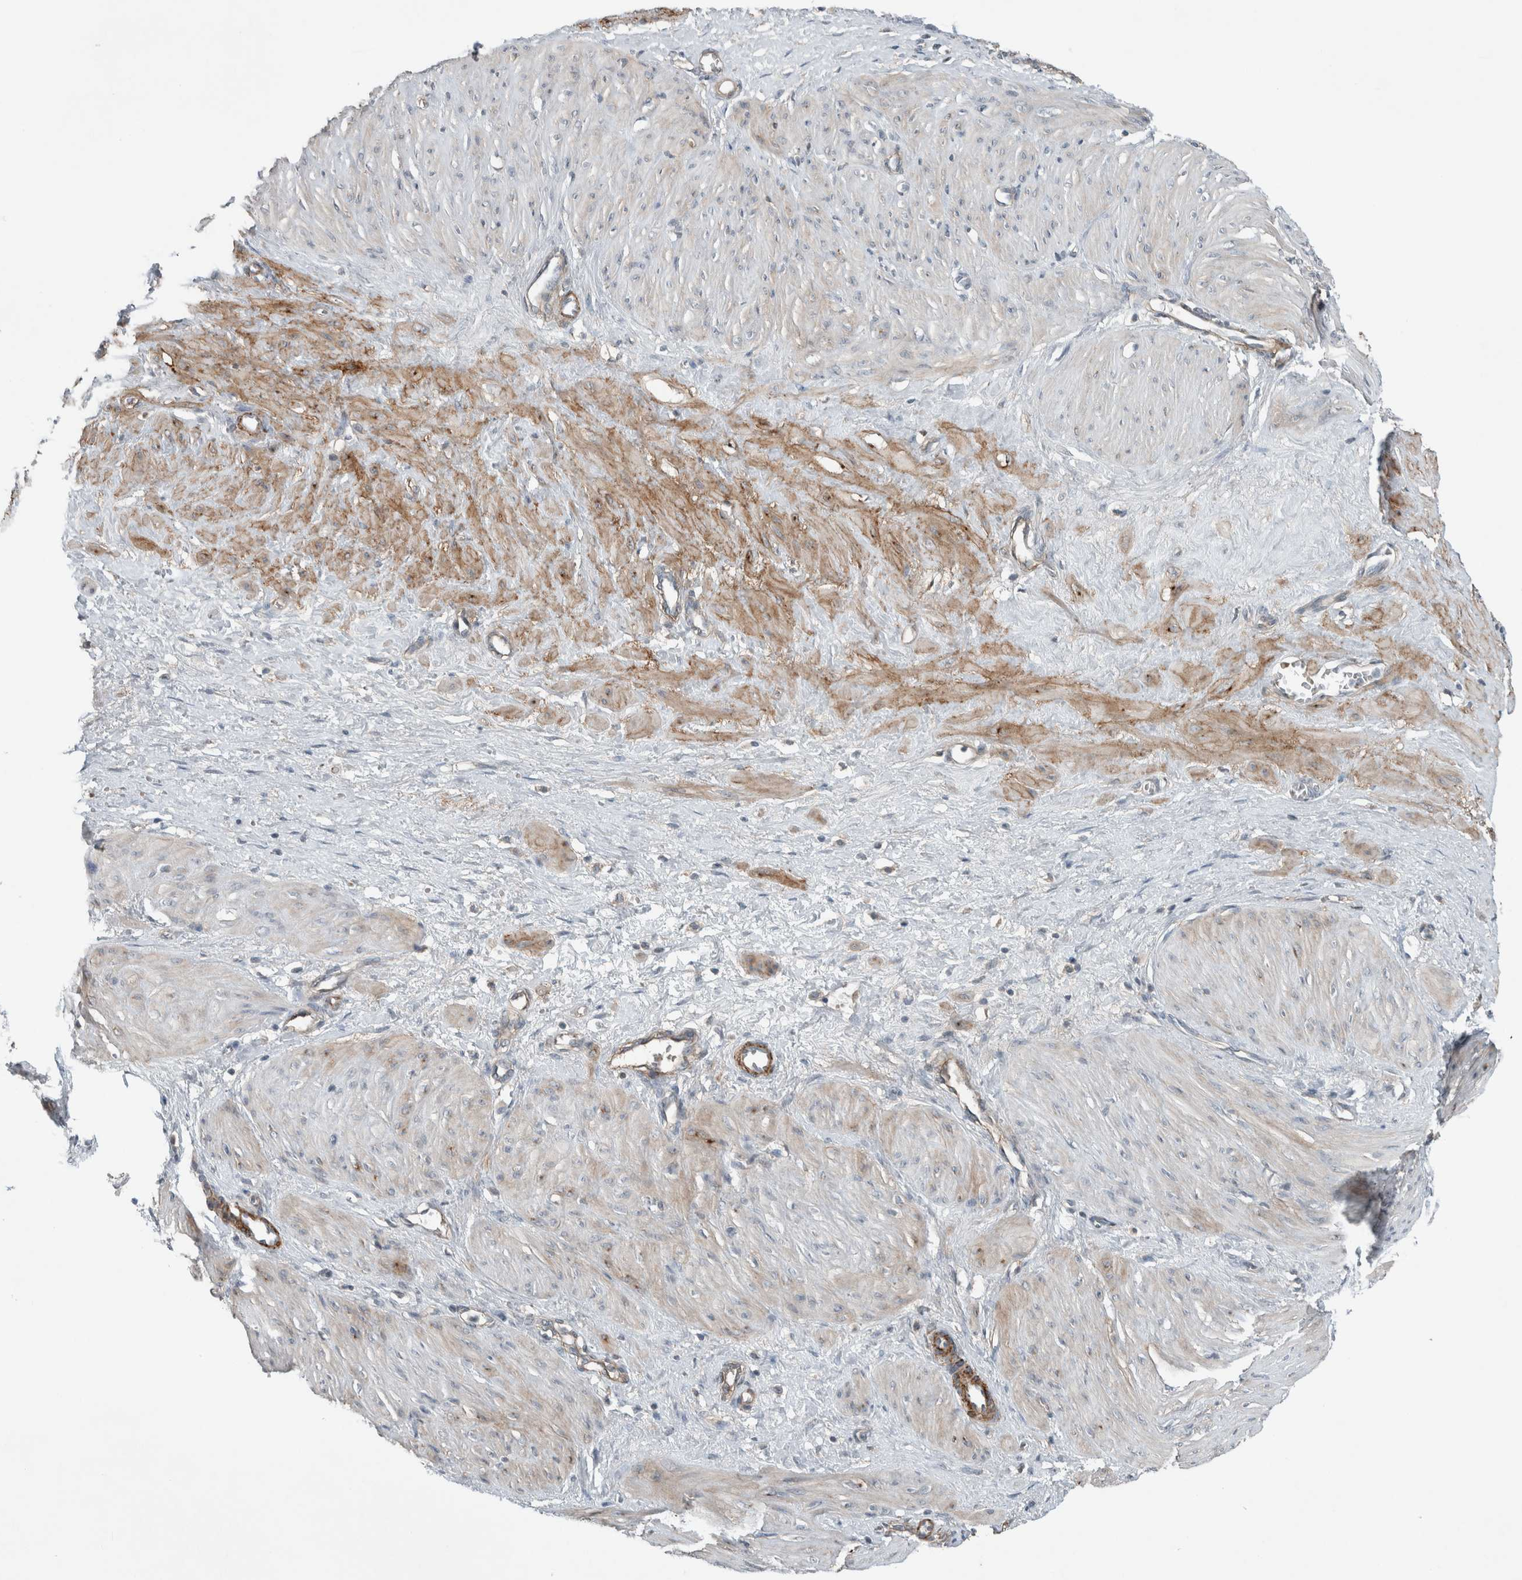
{"staining": {"intensity": "weak", "quantity": "25%-75%", "location": "cytoplasmic/membranous"}, "tissue": "smooth muscle", "cell_type": "Smooth muscle cells", "image_type": "normal", "snomed": [{"axis": "morphology", "description": "Normal tissue, NOS"}, {"axis": "topography", "description": "Endometrium"}], "caption": "About 25%-75% of smooth muscle cells in benign smooth muscle demonstrate weak cytoplasmic/membranous protein staining as visualized by brown immunohistochemical staining.", "gene": "JADE2", "patient": {"sex": "female", "age": 33}}